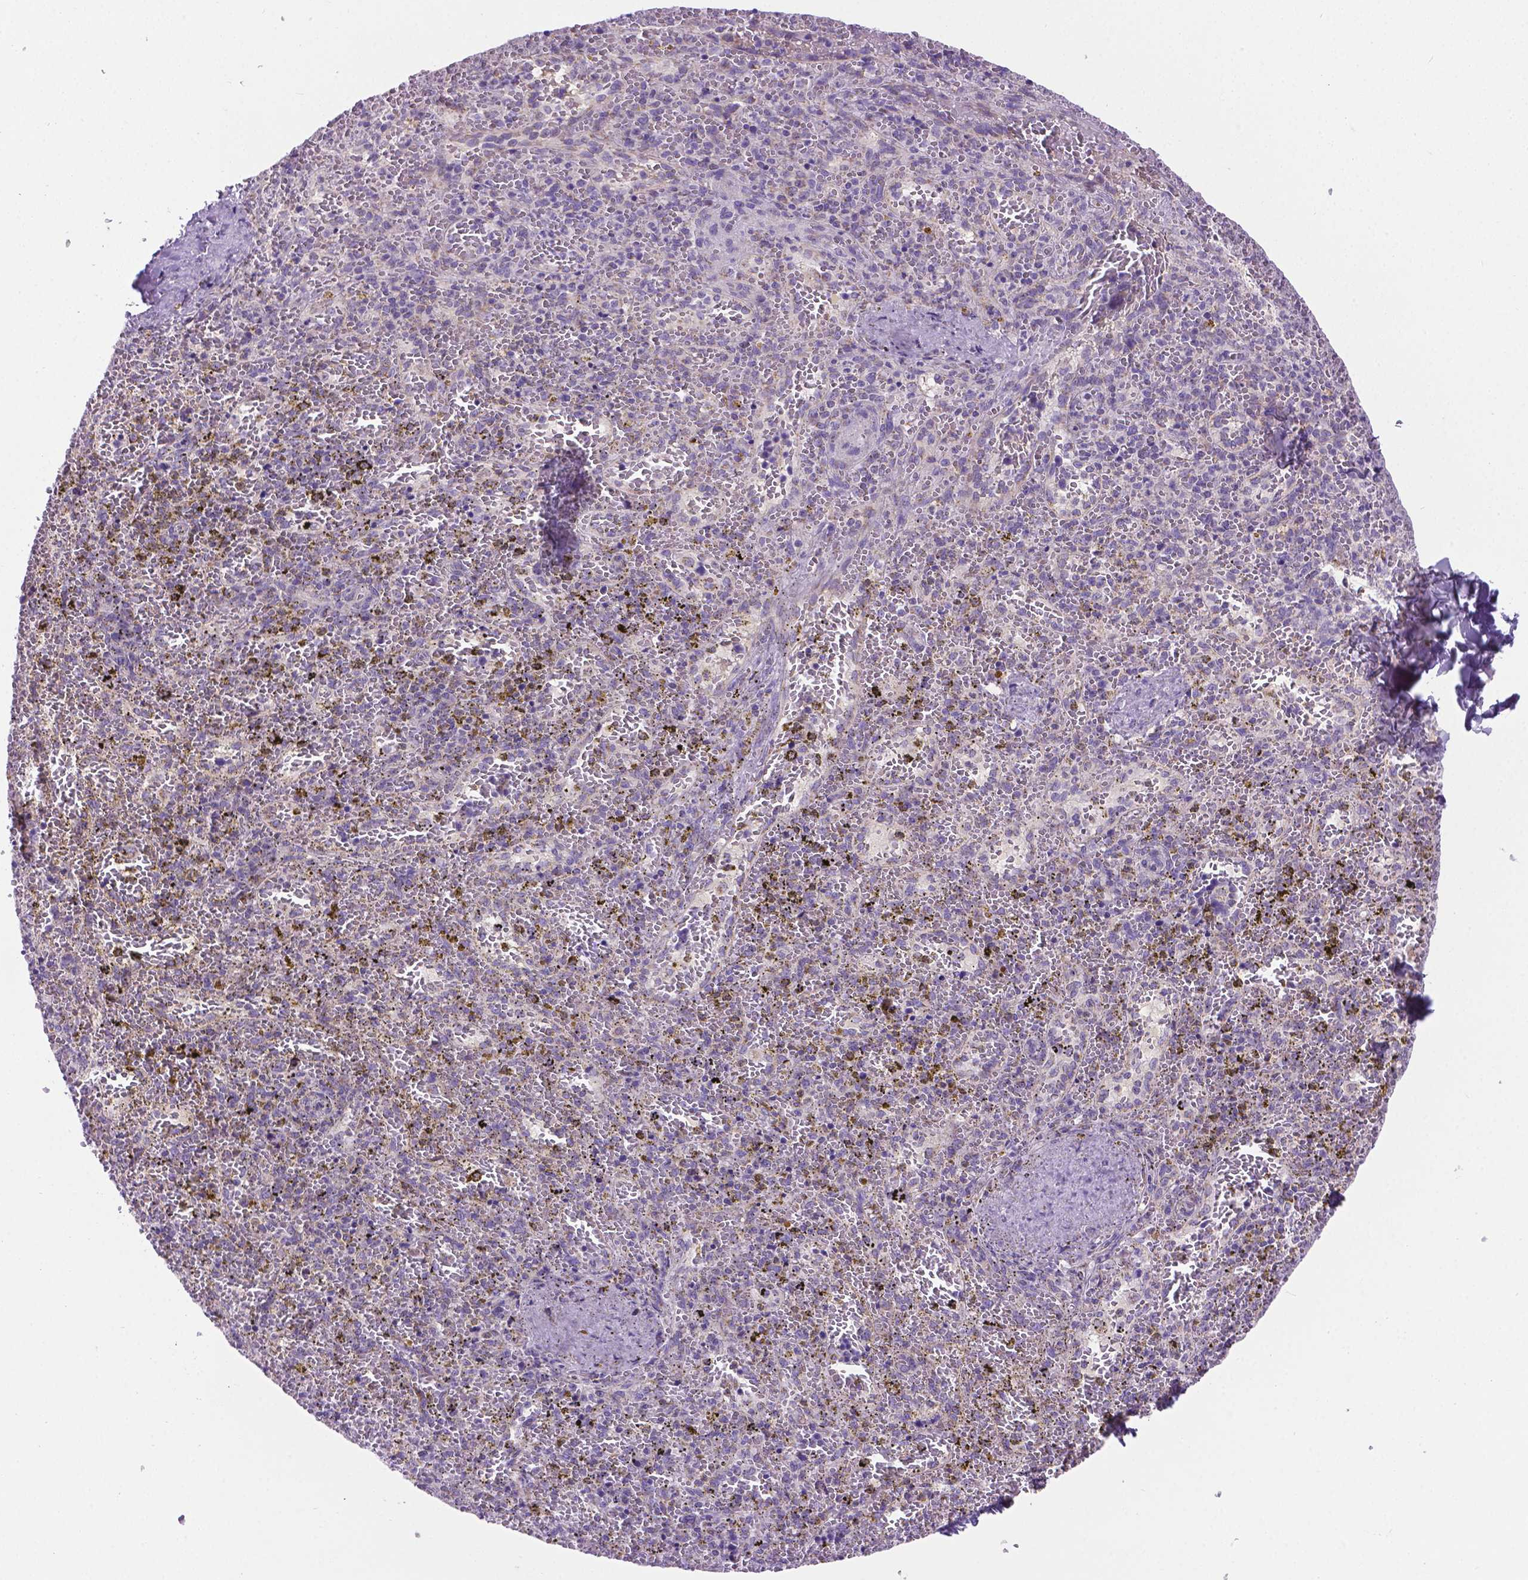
{"staining": {"intensity": "negative", "quantity": "none", "location": "none"}, "tissue": "spleen", "cell_type": "Cells in red pulp", "image_type": "normal", "snomed": [{"axis": "morphology", "description": "Normal tissue, NOS"}, {"axis": "topography", "description": "Spleen"}], "caption": "Human spleen stained for a protein using immunohistochemistry (IHC) shows no expression in cells in red pulp.", "gene": "CSPG5", "patient": {"sex": "female", "age": 50}}